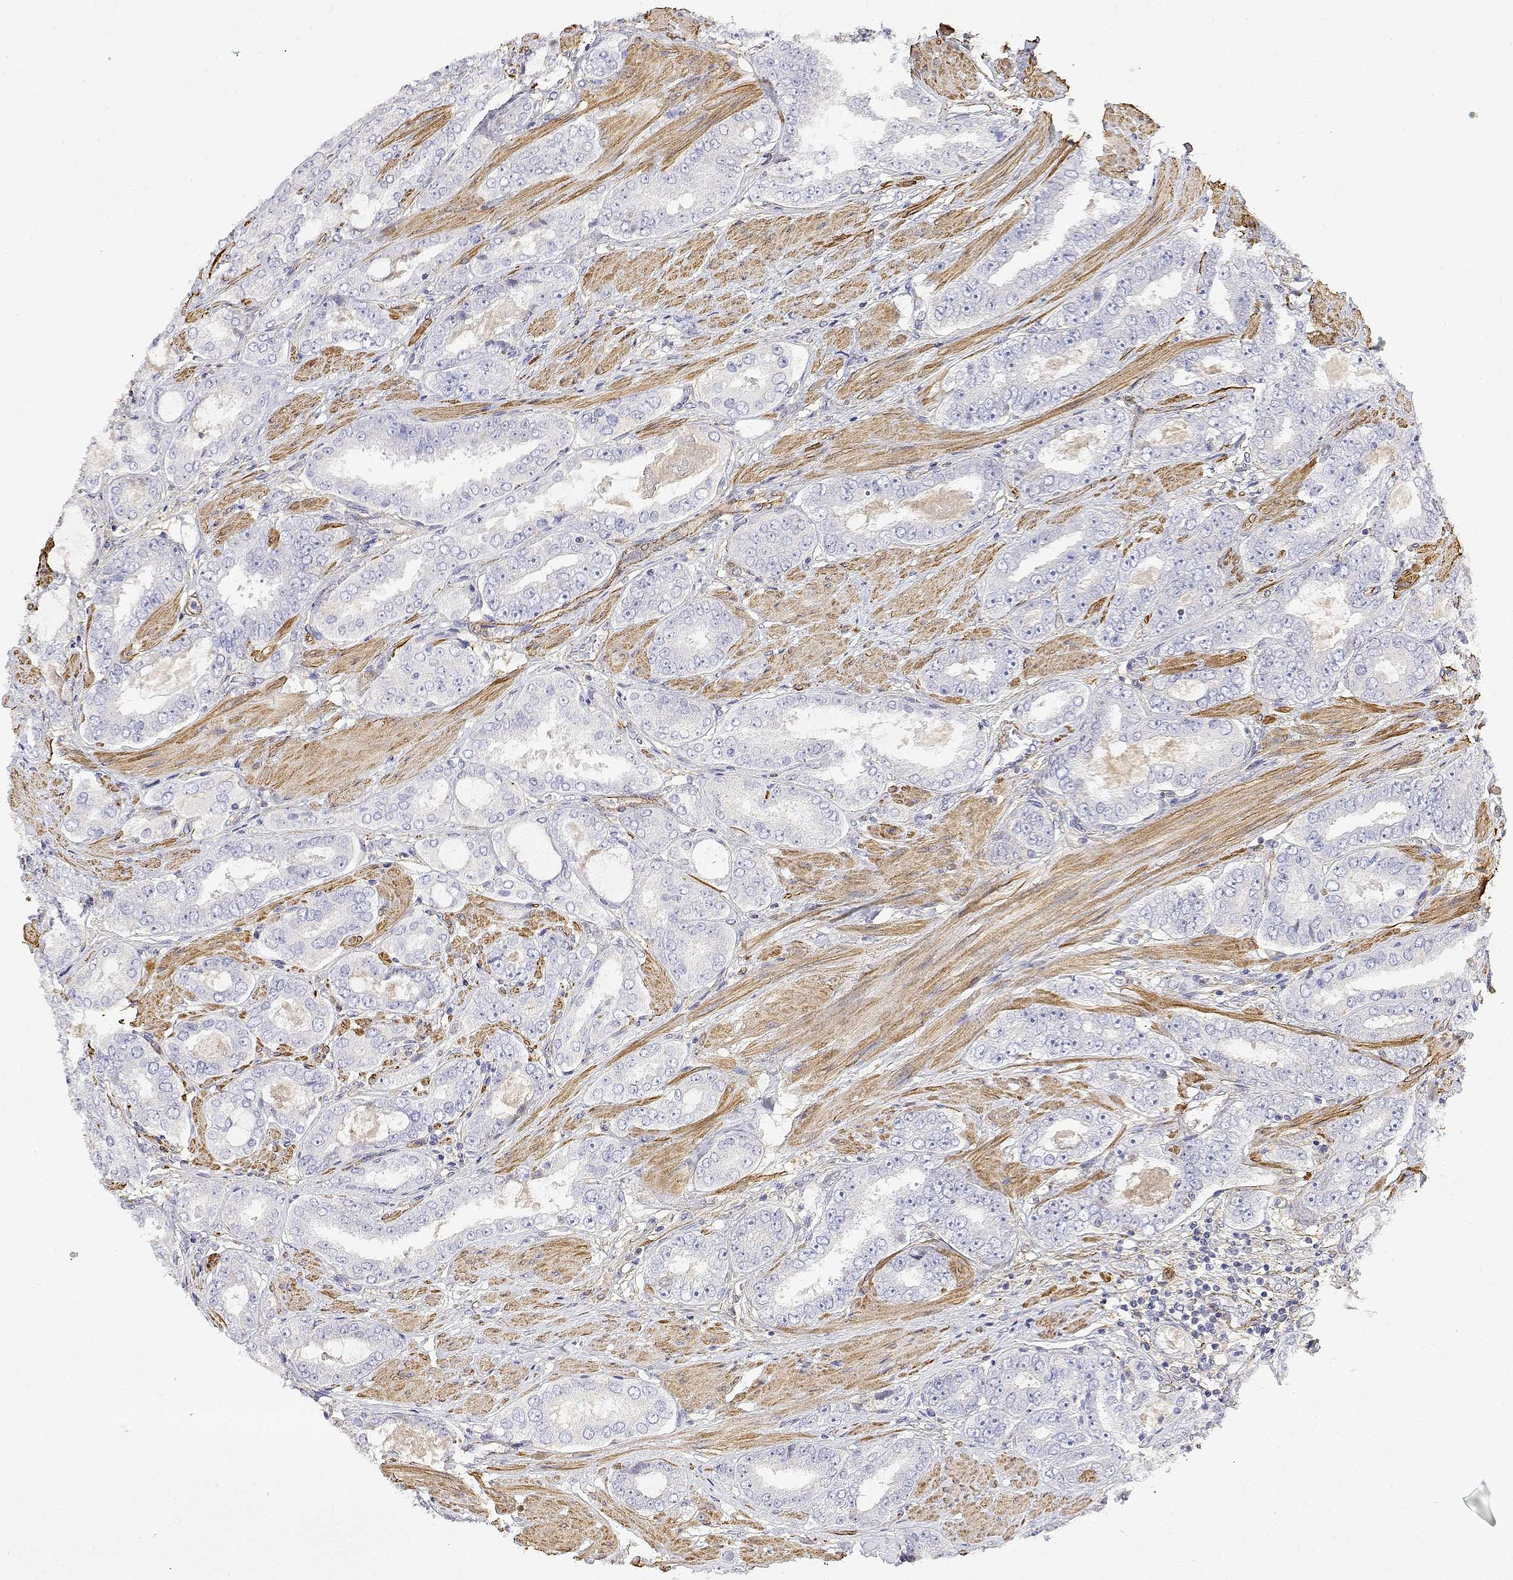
{"staining": {"intensity": "negative", "quantity": "none", "location": "none"}, "tissue": "prostate cancer", "cell_type": "Tumor cells", "image_type": "cancer", "snomed": [{"axis": "morphology", "description": "Adenocarcinoma, High grade"}, {"axis": "topography", "description": "Prostate"}], "caption": "The histopathology image shows no significant expression in tumor cells of prostate cancer (adenocarcinoma (high-grade)).", "gene": "SOWAHD", "patient": {"sex": "male", "age": 63}}